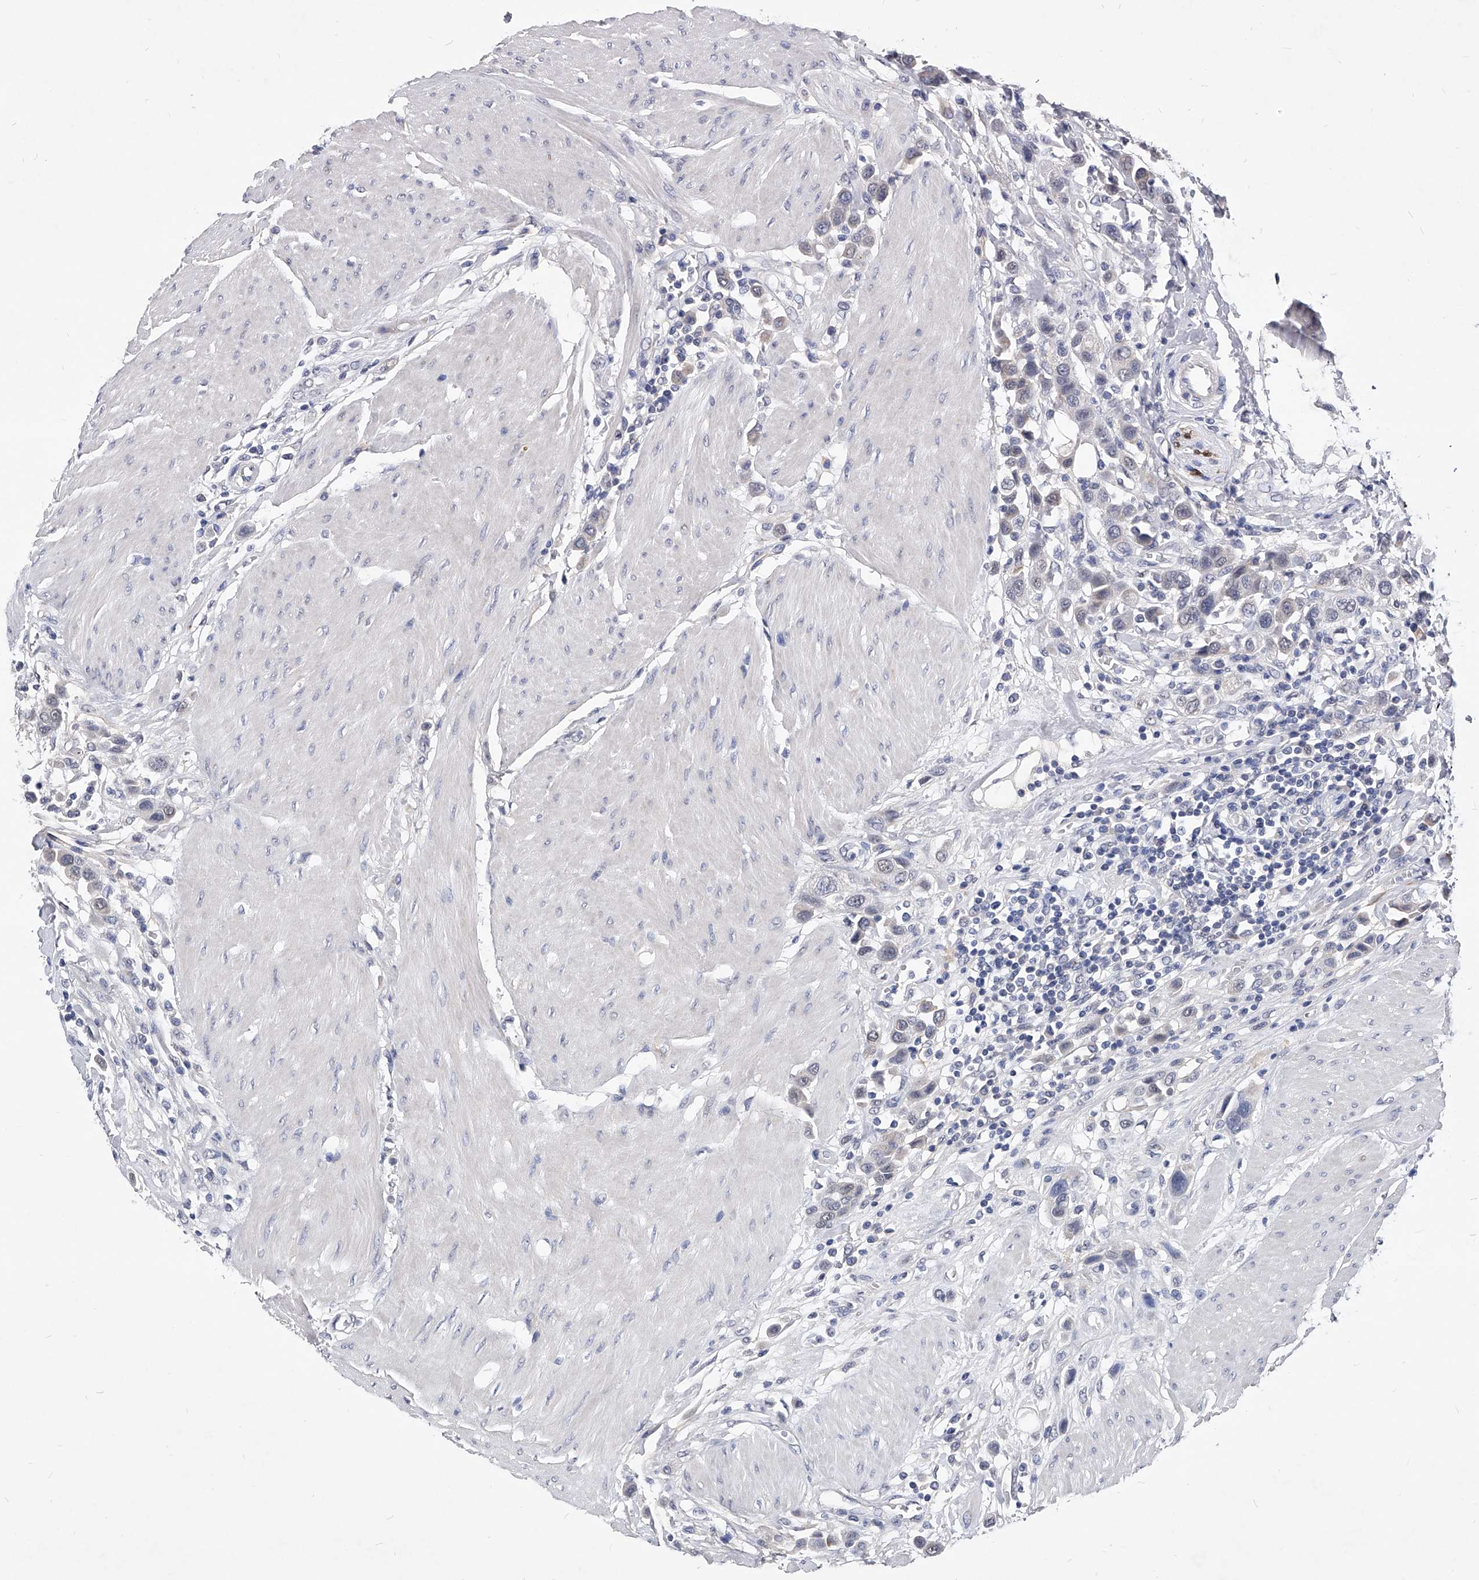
{"staining": {"intensity": "negative", "quantity": "none", "location": "none"}, "tissue": "urothelial cancer", "cell_type": "Tumor cells", "image_type": "cancer", "snomed": [{"axis": "morphology", "description": "Urothelial carcinoma, High grade"}, {"axis": "topography", "description": "Urinary bladder"}], "caption": "Immunohistochemical staining of urothelial cancer displays no significant staining in tumor cells.", "gene": "ZNF529", "patient": {"sex": "male", "age": 50}}